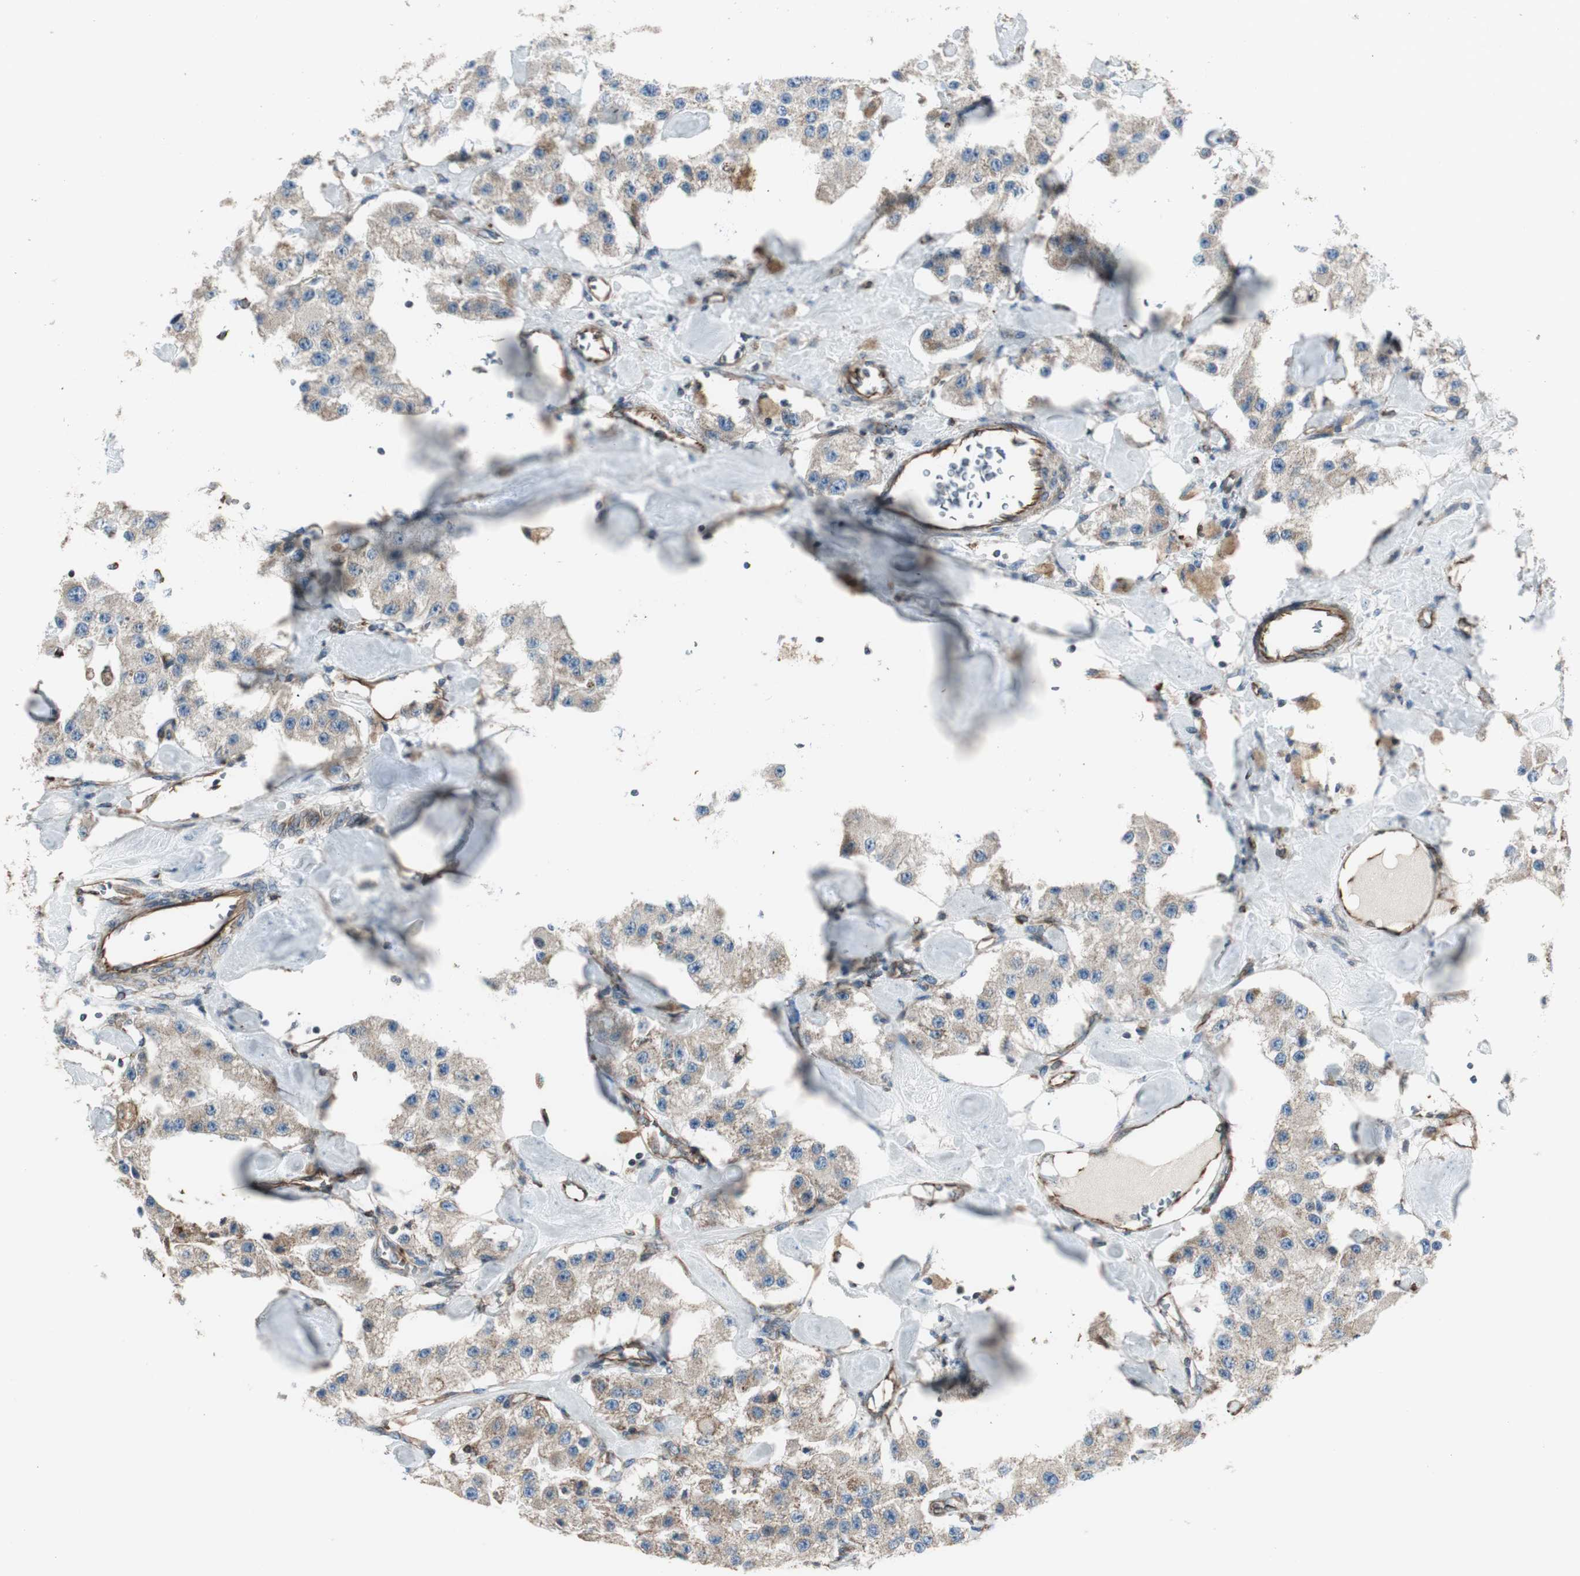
{"staining": {"intensity": "weak", "quantity": "25%-75%", "location": "cytoplasmic/membranous"}, "tissue": "carcinoid", "cell_type": "Tumor cells", "image_type": "cancer", "snomed": [{"axis": "morphology", "description": "Carcinoid, malignant, NOS"}, {"axis": "topography", "description": "Pancreas"}], "caption": "Carcinoid stained for a protein shows weak cytoplasmic/membranous positivity in tumor cells.", "gene": "SRCIN1", "patient": {"sex": "male", "age": 41}}